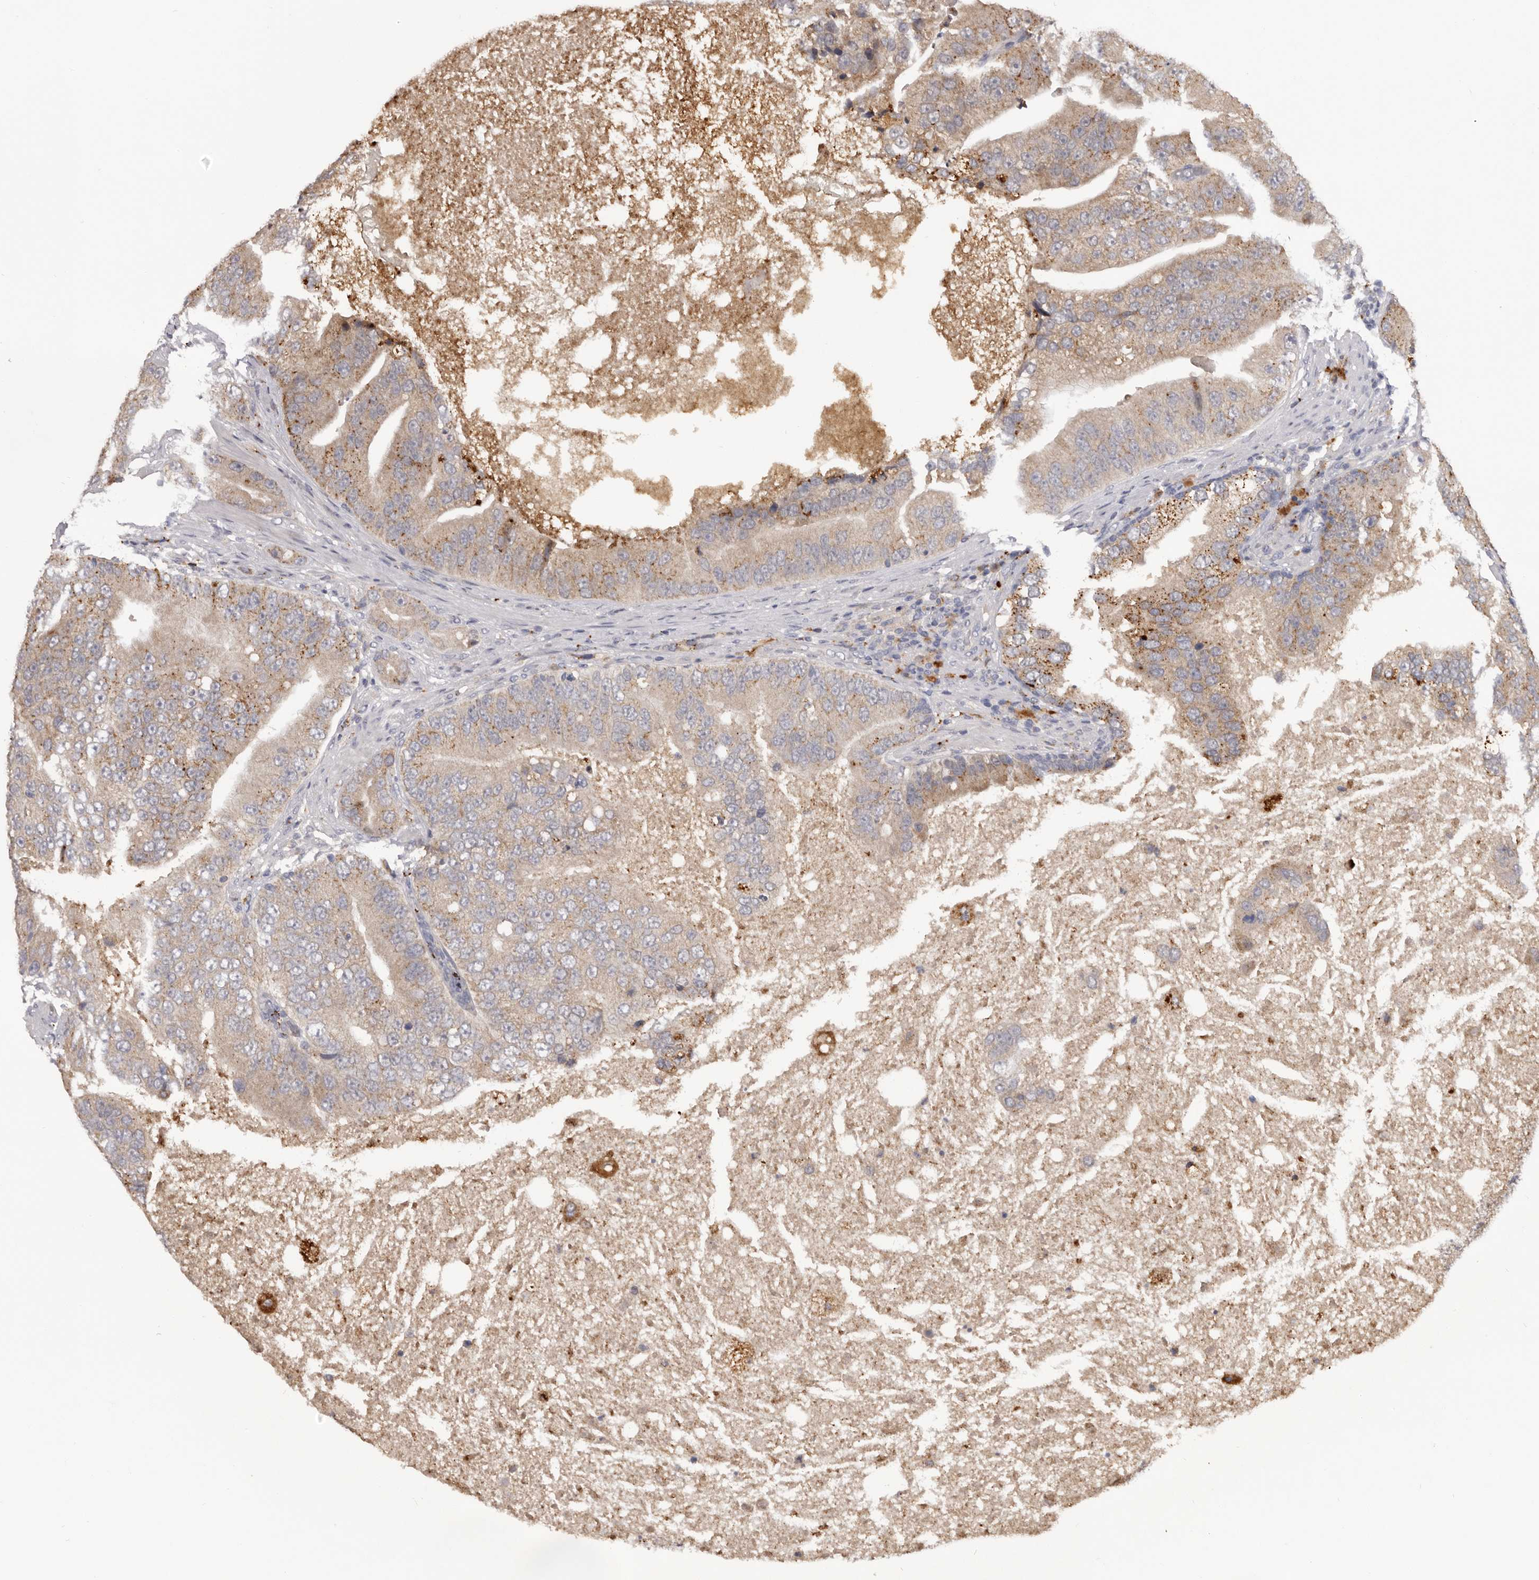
{"staining": {"intensity": "moderate", "quantity": "<25%", "location": "cytoplasmic/membranous"}, "tissue": "prostate cancer", "cell_type": "Tumor cells", "image_type": "cancer", "snomed": [{"axis": "morphology", "description": "Adenocarcinoma, High grade"}, {"axis": "topography", "description": "Prostate"}], "caption": "Immunohistochemistry (DAB (3,3'-diaminobenzidine)) staining of human prostate cancer (adenocarcinoma (high-grade)) exhibits moderate cytoplasmic/membranous protein staining in about <25% of tumor cells. (DAB (3,3'-diaminobenzidine) IHC with brightfield microscopy, high magnification).", "gene": "DAP", "patient": {"sex": "male", "age": 70}}